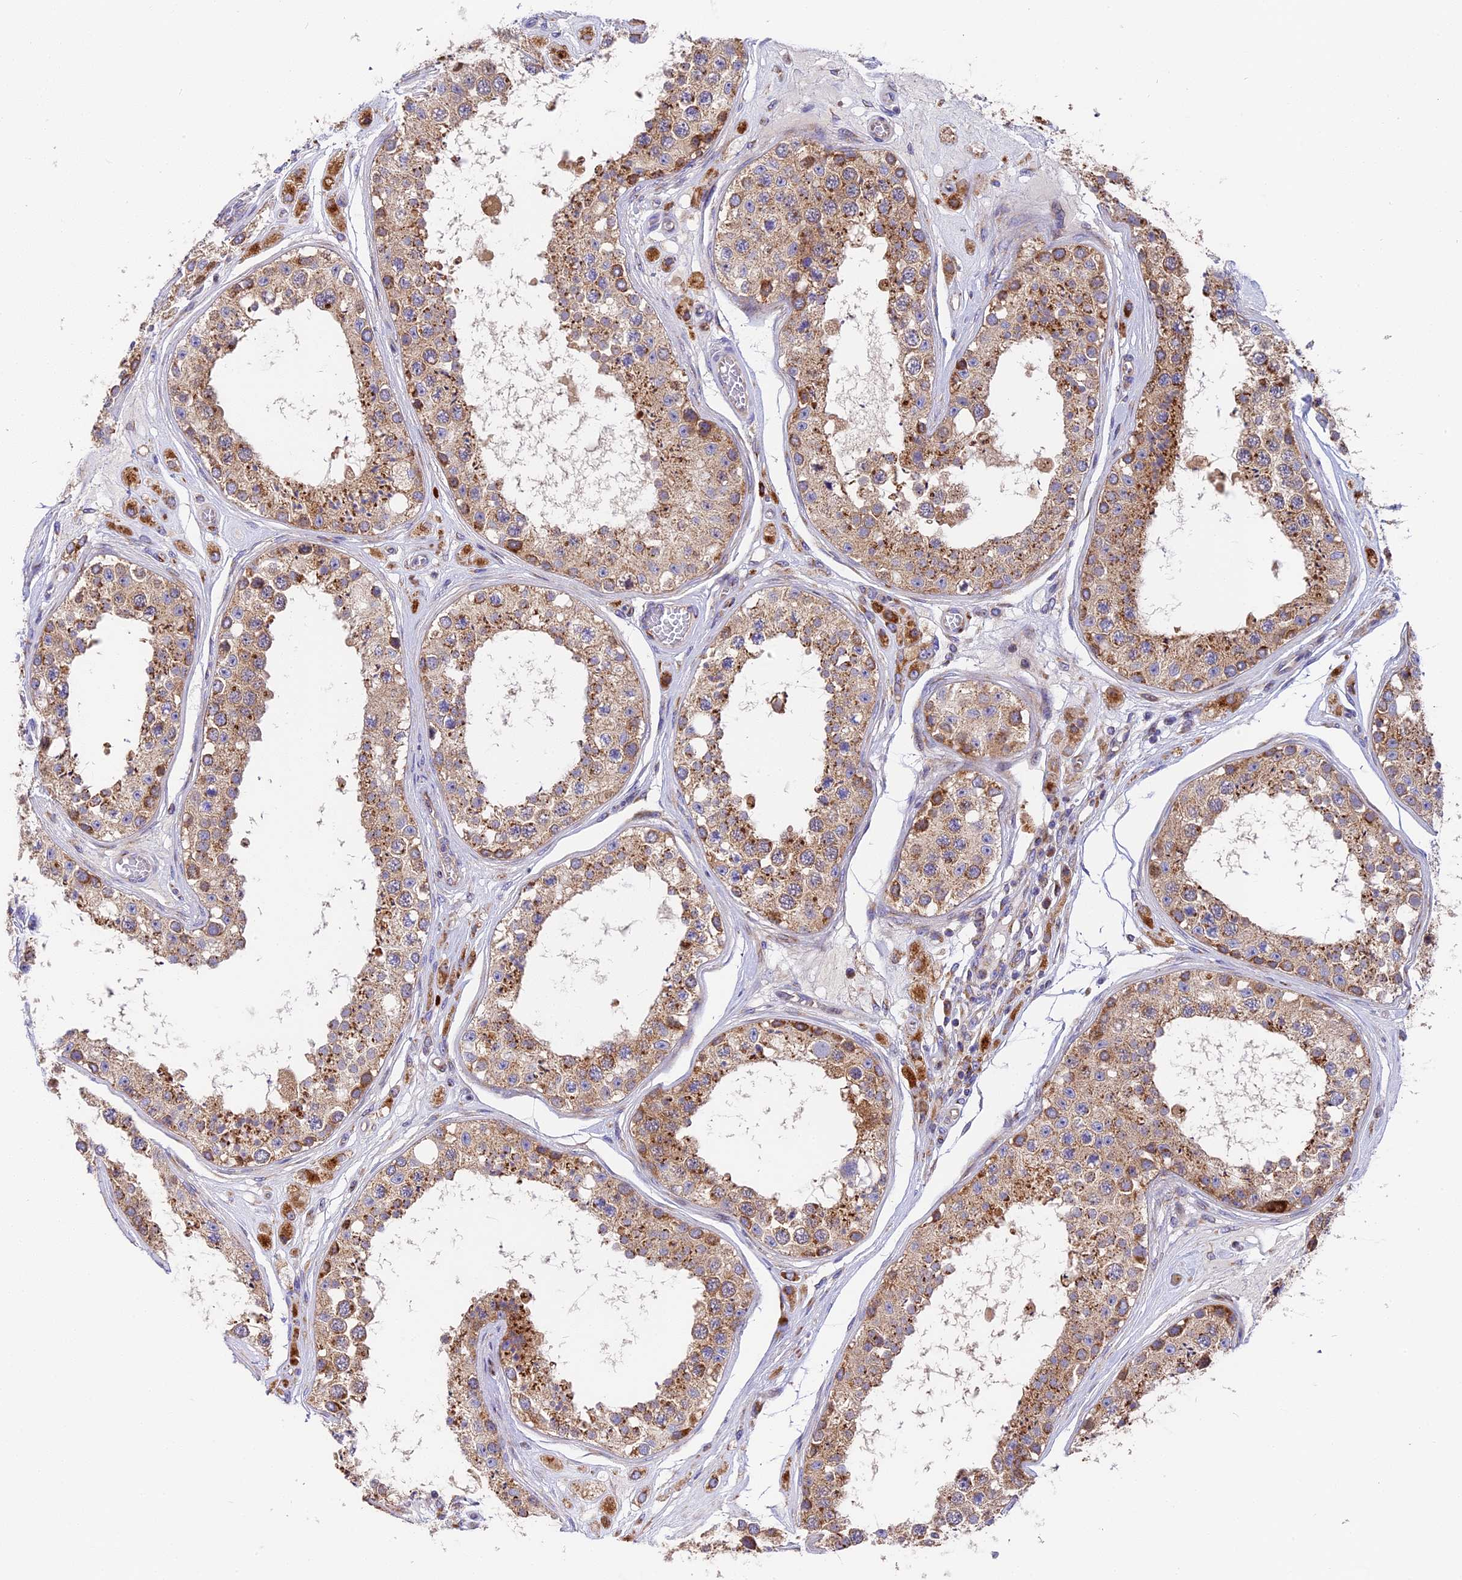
{"staining": {"intensity": "moderate", "quantity": ">75%", "location": "cytoplasmic/membranous"}, "tissue": "testis", "cell_type": "Cells in seminiferous ducts", "image_type": "normal", "snomed": [{"axis": "morphology", "description": "Normal tissue, NOS"}, {"axis": "topography", "description": "Testis"}], "caption": "High-magnification brightfield microscopy of unremarkable testis stained with DAB (brown) and counterstained with hematoxylin (blue). cells in seminiferous ducts exhibit moderate cytoplasmic/membranous expression is identified in about>75% of cells.", "gene": "MRAS", "patient": {"sex": "male", "age": 25}}